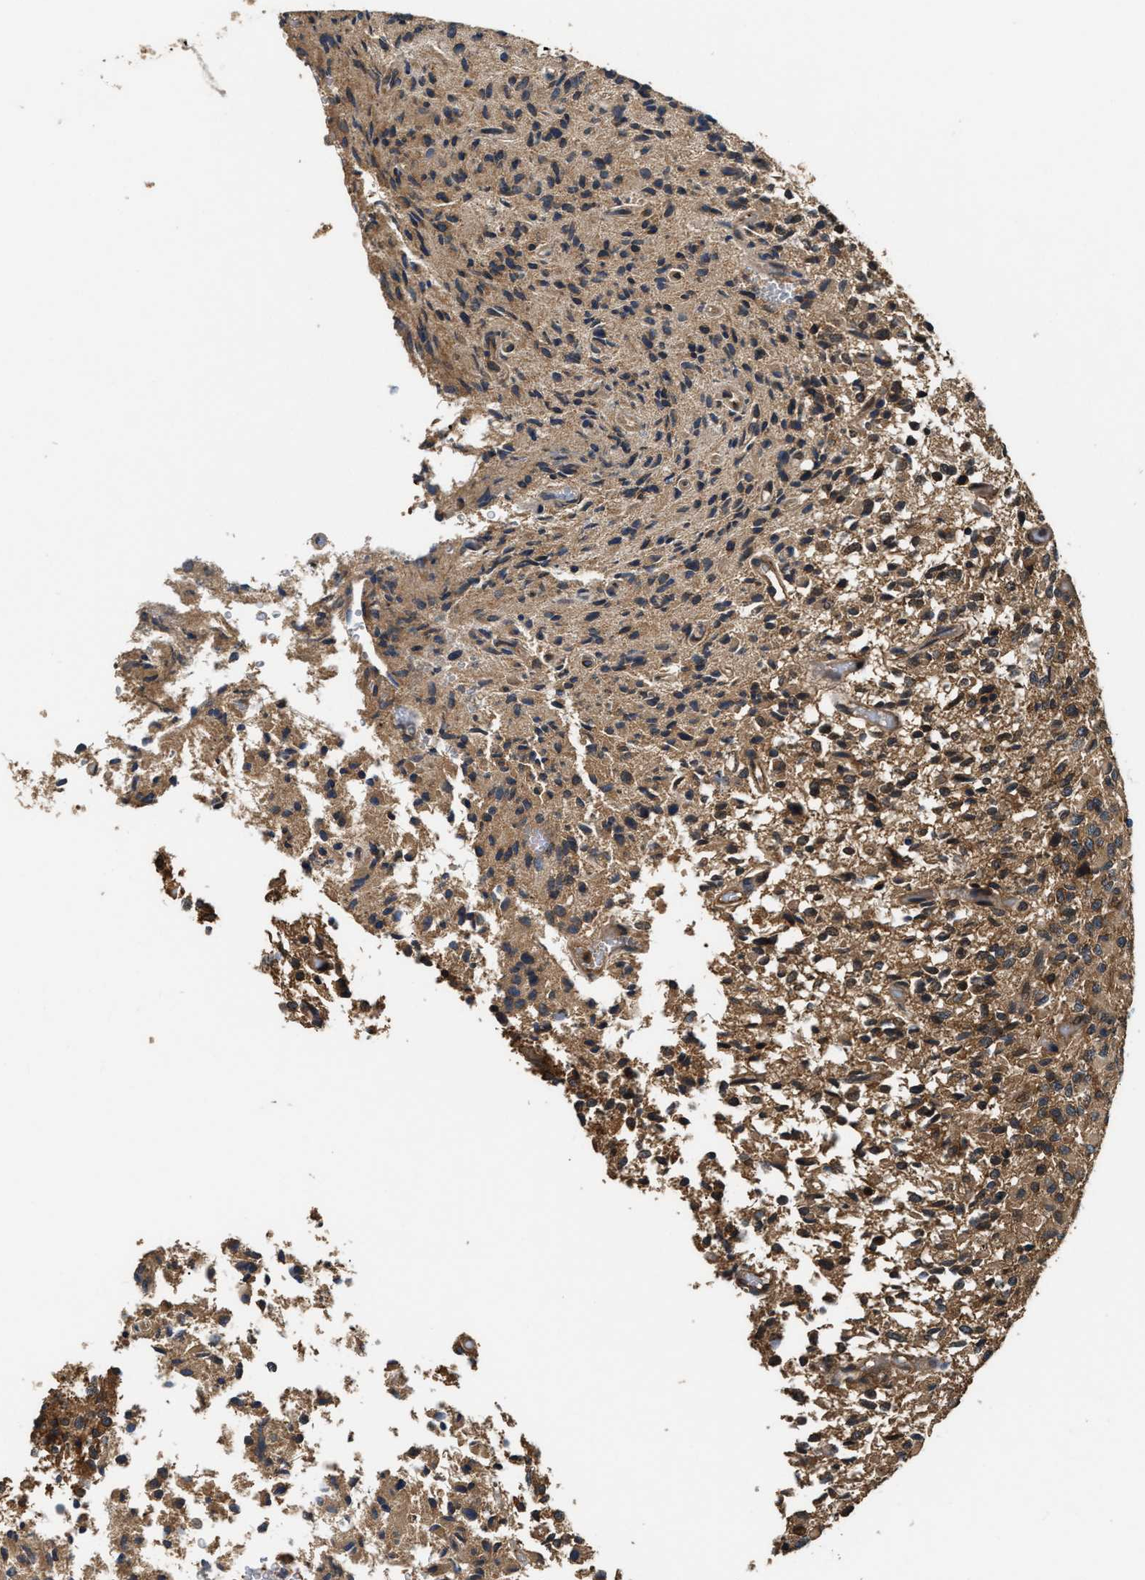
{"staining": {"intensity": "strong", "quantity": ">75%", "location": "cytoplasmic/membranous"}, "tissue": "glioma", "cell_type": "Tumor cells", "image_type": "cancer", "snomed": [{"axis": "morphology", "description": "Glioma, malignant, High grade"}, {"axis": "topography", "description": "Brain"}], "caption": "Immunohistochemistry of human glioma reveals high levels of strong cytoplasmic/membranous expression in about >75% of tumor cells.", "gene": "DNAJC2", "patient": {"sex": "male", "age": 71}}